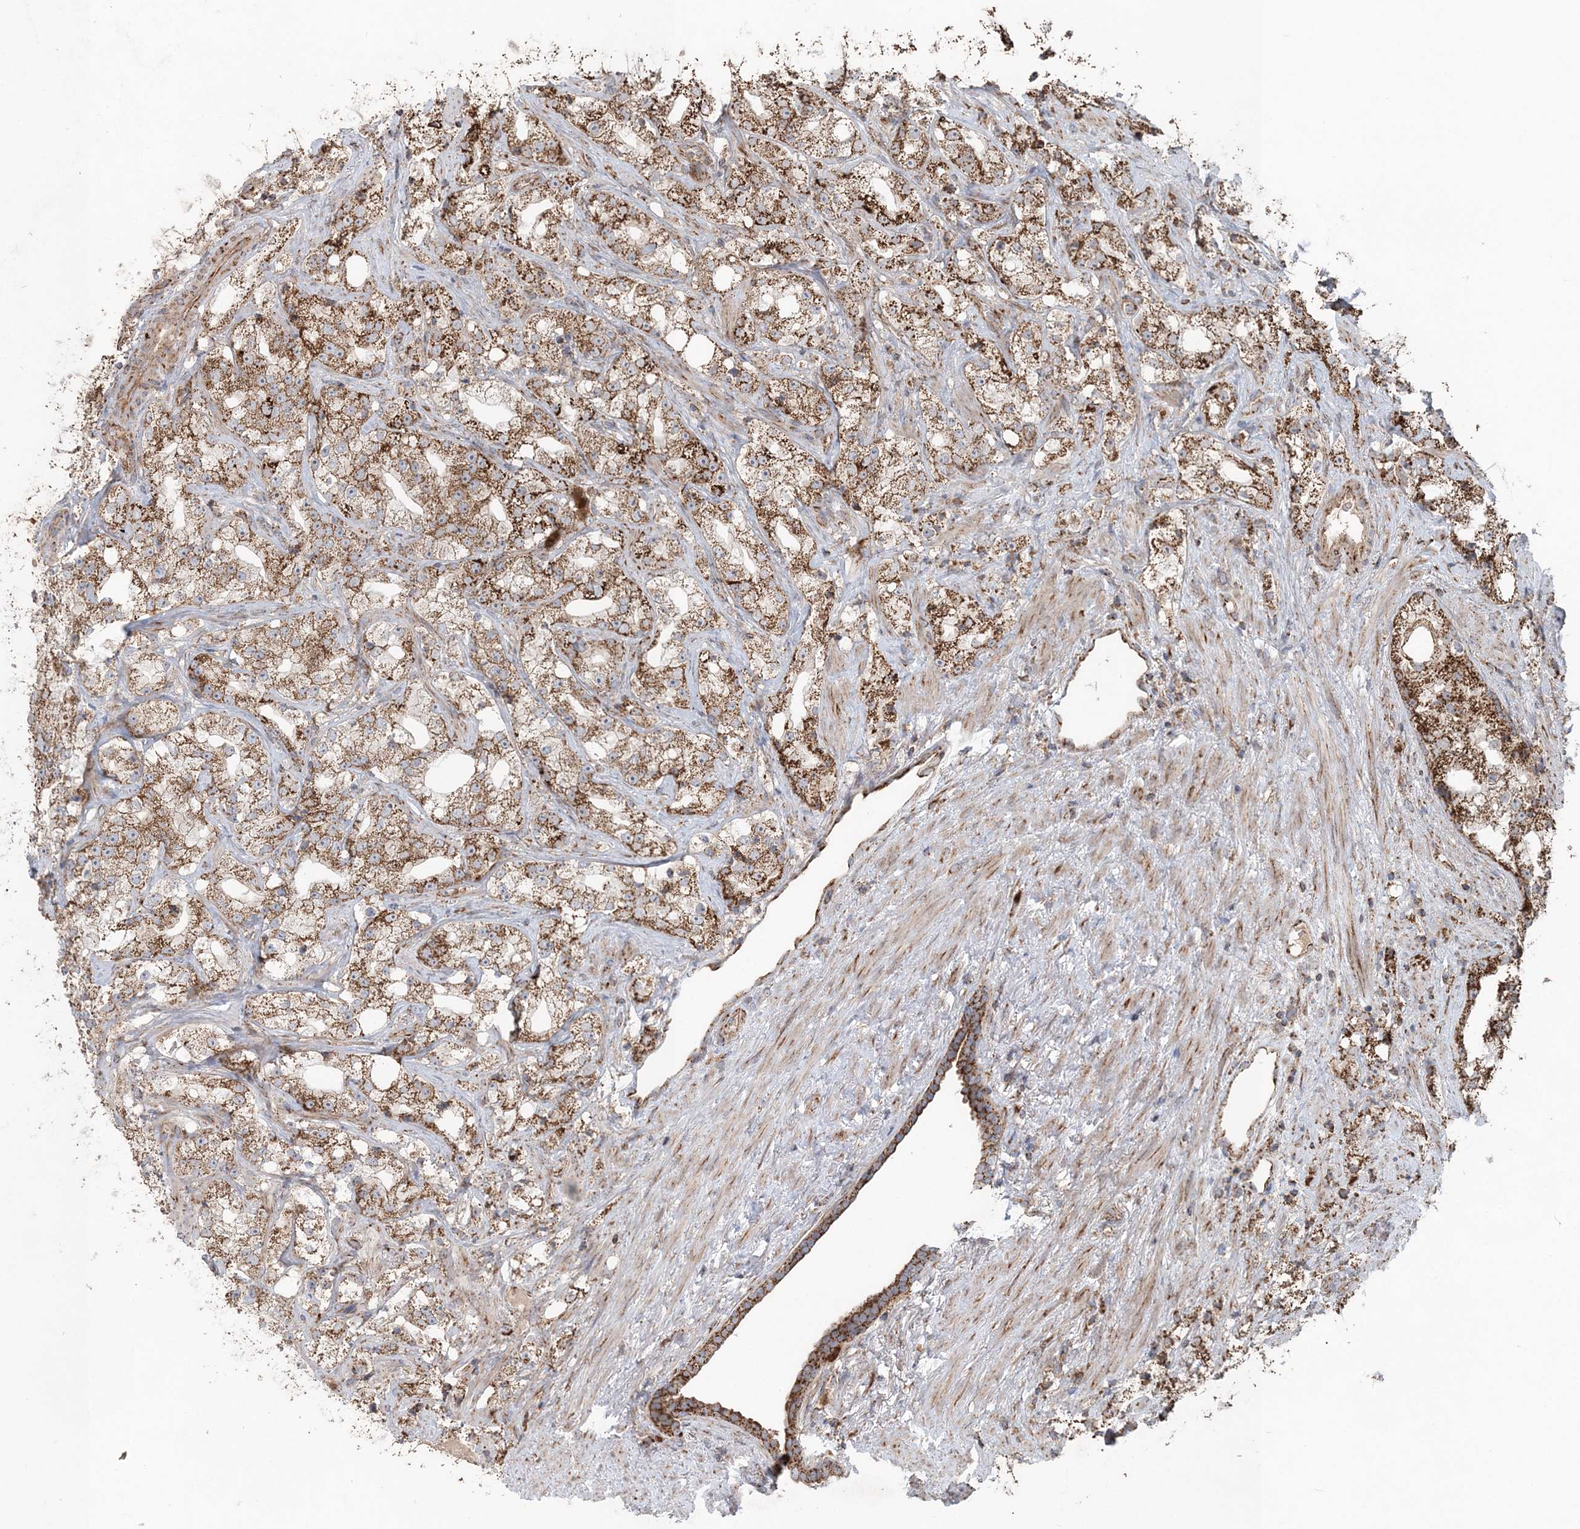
{"staining": {"intensity": "strong", "quantity": ">75%", "location": "cytoplasmic/membranous"}, "tissue": "prostate cancer", "cell_type": "Tumor cells", "image_type": "cancer", "snomed": [{"axis": "morphology", "description": "Adenocarcinoma, High grade"}, {"axis": "topography", "description": "Prostate"}], "caption": "High-power microscopy captured an immunohistochemistry micrograph of prostate cancer, revealing strong cytoplasmic/membranous expression in approximately >75% of tumor cells.", "gene": "LRPPRC", "patient": {"sex": "male", "age": 64}}